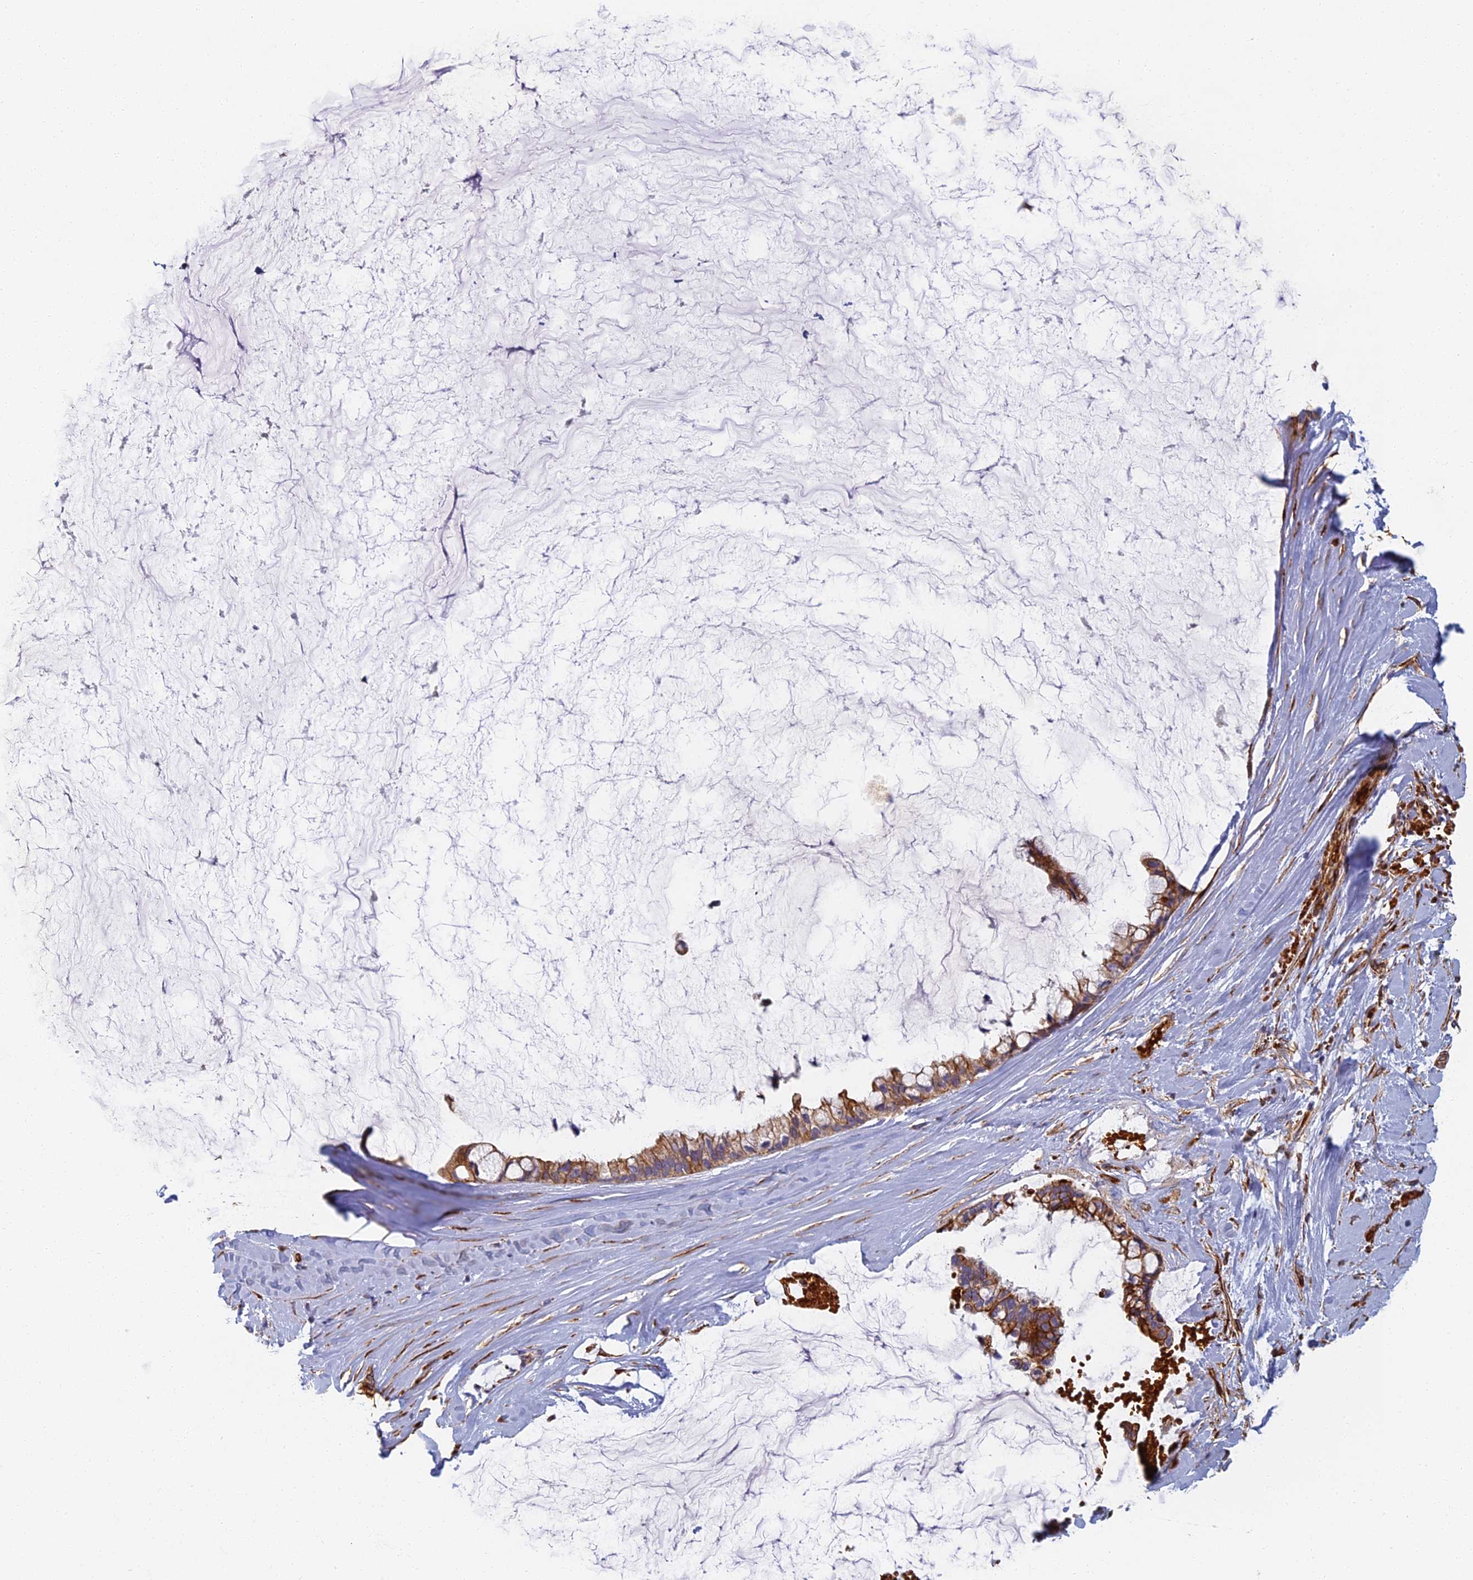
{"staining": {"intensity": "moderate", "quantity": ">75%", "location": "cytoplasmic/membranous"}, "tissue": "ovarian cancer", "cell_type": "Tumor cells", "image_type": "cancer", "snomed": [{"axis": "morphology", "description": "Cystadenocarcinoma, mucinous, NOS"}, {"axis": "topography", "description": "Ovary"}], "caption": "This micrograph exhibits IHC staining of ovarian cancer, with medium moderate cytoplasmic/membranous expression in approximately >75% of tumor cells.", "gene": "ABCB10", "patient": {"sex": "female", "age": 39}}